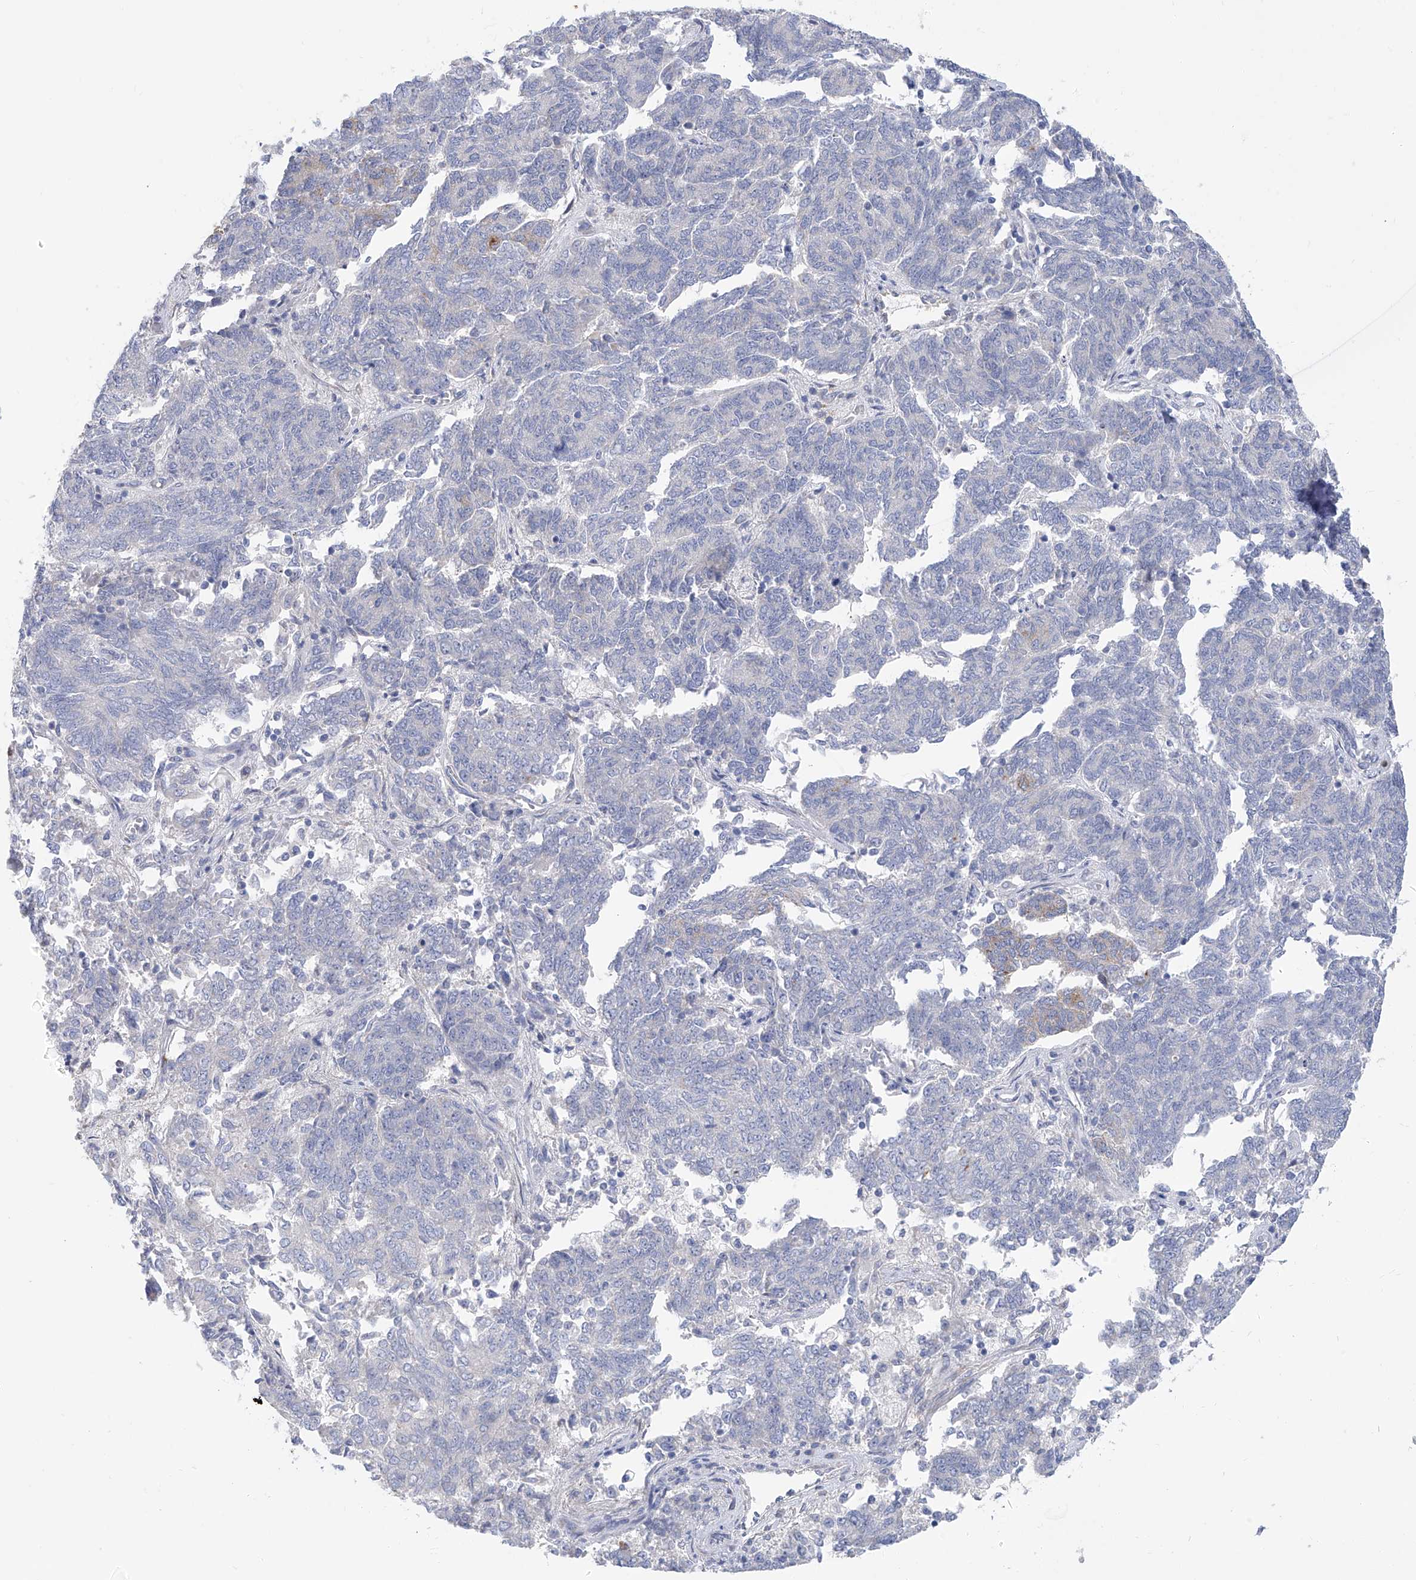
{"staining": {"intensity": "negative", "quantity": "none", "location": "none"}, "tissue": "endometrial cancer", "cell_type": "Tumor cells", "image_type": "cancer", "snomed": [{"axis": "morphology", "description": "Adenocarcinoma, NOS"}, {"axis": "topography", "description": "Endometrium"}], "caption": "Image shows no significant protein staining in tumor cells of endometrial adenocarcinoma. The staining was performed using DAB (3,3'-diaminobenzidine) to visualize the protein expression in brown, while the nuclei were stained in blue with hematoxylin (Magnification: 20x).", "gene": "PHF20", "patient": {"sex": "female", "age": 80}}